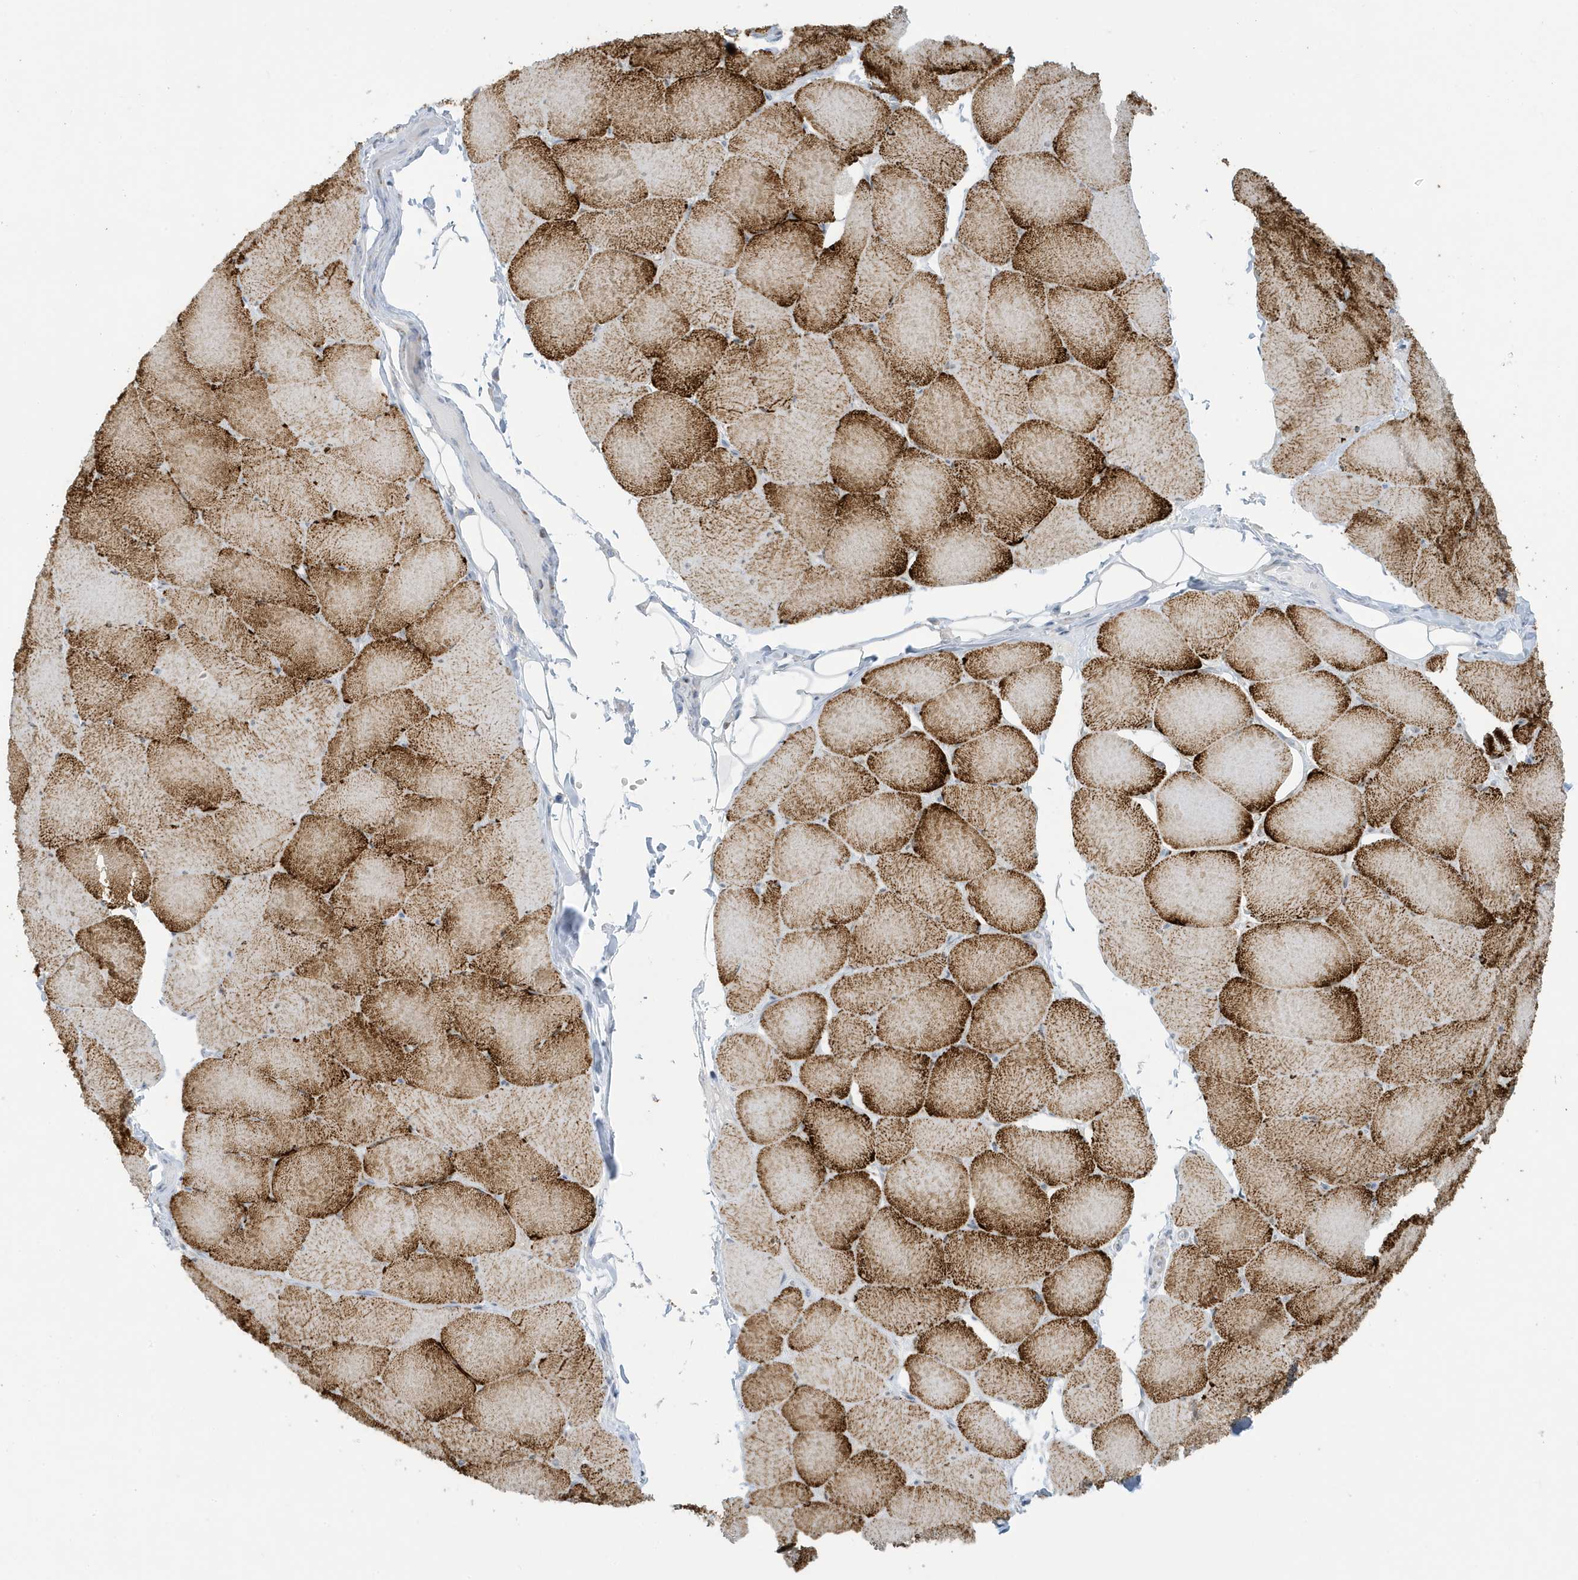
{"staining": {"intensity": "strong", "quantity": ">75%", "location": "cytoplasmic/membranous"}, "tissue": "skeletal muscle", "cell_type": "Myocytes", "image_type": "normal", "snomed": [{"axis": "morphology", "description": "Normal tissue, NOS"}, {"axis": "topography", "description": "Skeletal muscle"}, {"axis": "topography", "description": "Head-Neck"}], "caption": "A photomicrograph of human skeletal muscle stained for a protein exhibits strong cytoplasmic/membranous brown staining in myocytes.", "gene": "PERM1", "patient": {"sex": "male", "age": 66}}